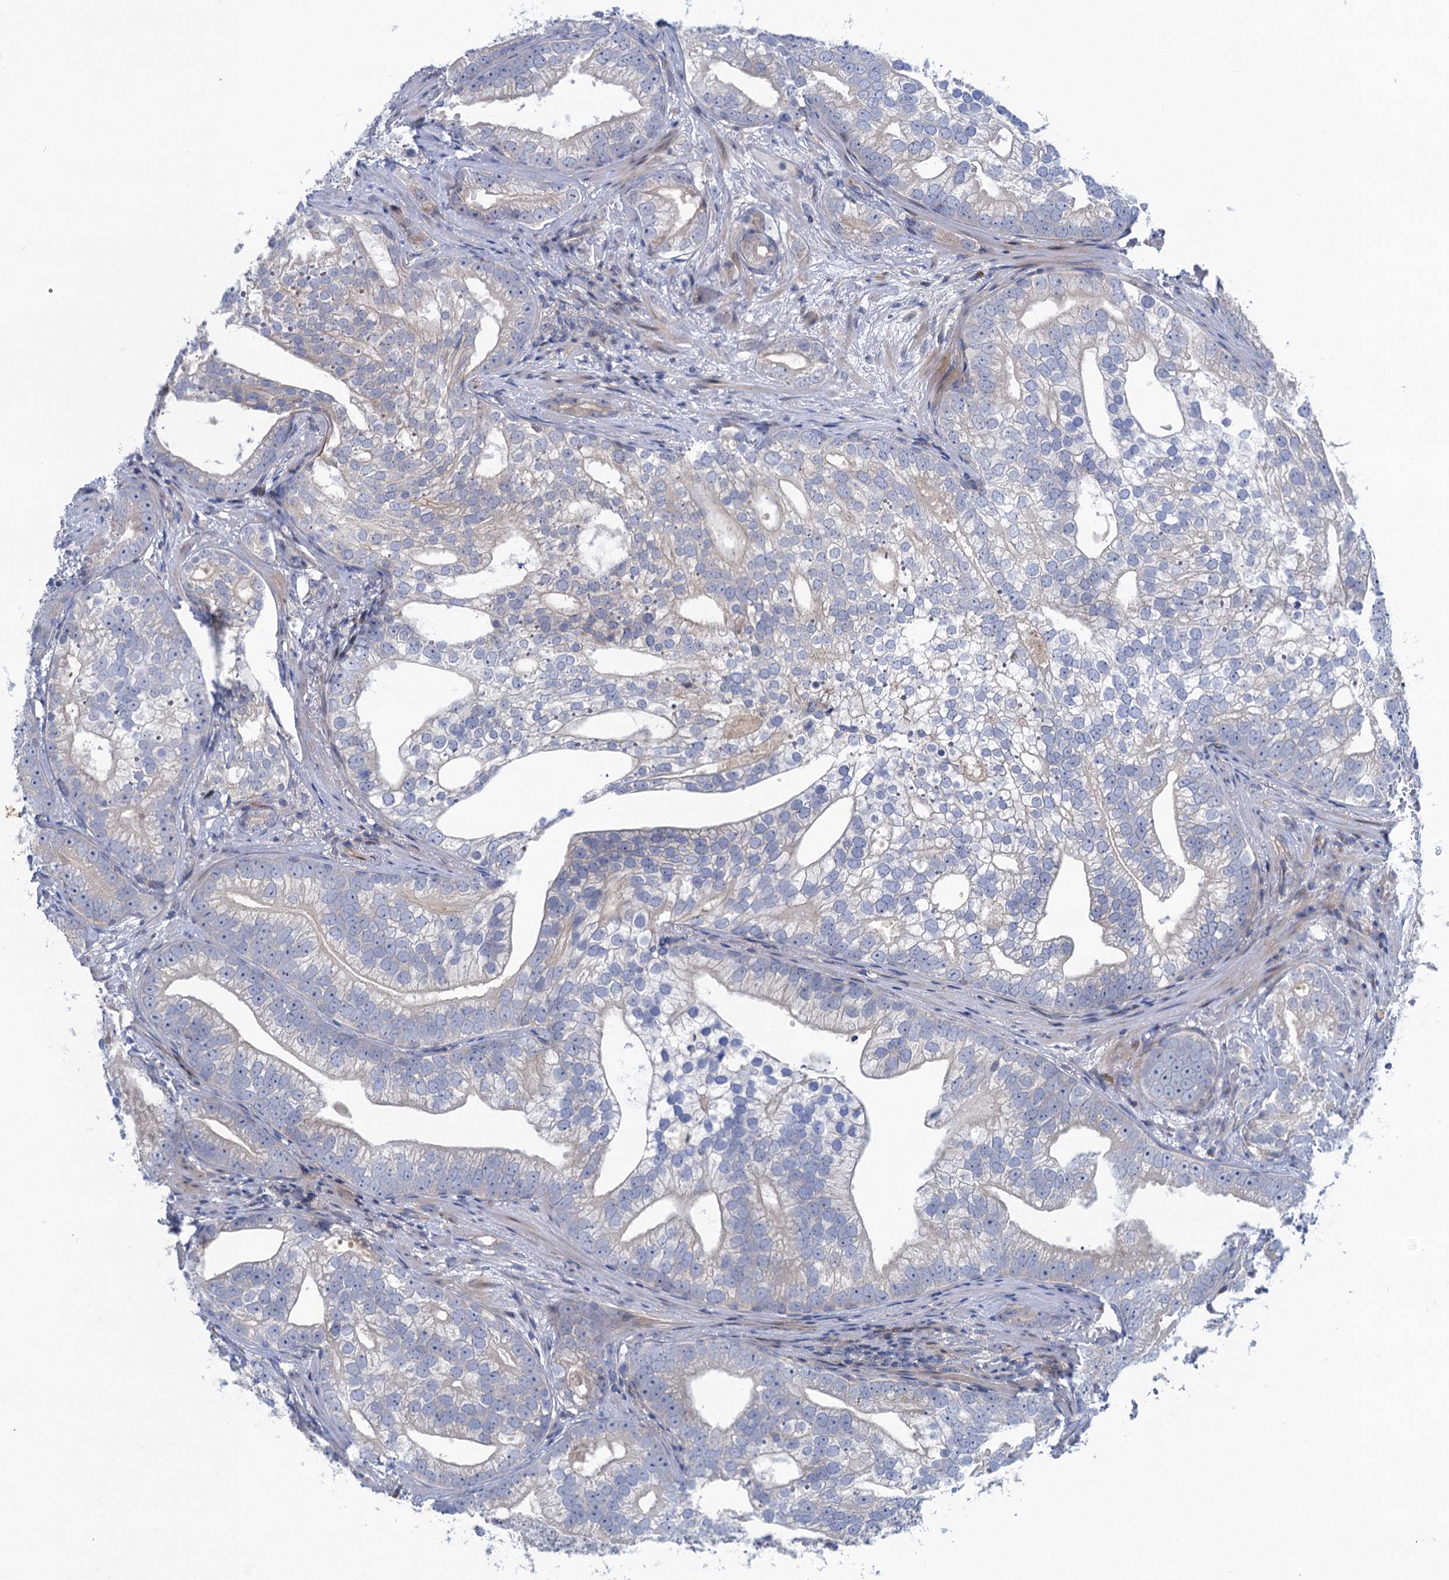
{"staining": {"intensity": "negative", "quantity": "none", "location": "none"}, "tissue": "prostate cancer", "cell_type": "Tumor cells", "image_type": "cancer", "snomed": [{"axis": "morphology", "description": "Adenocarcinoma, High grade"}, {"axis": "topography", "description": "Prostate"}], "caption": "Immunohistochemistry of adenocarcinoma (high-grade) (prostate) demonstrates no expression in tumor cells. (DAB (3,3'-diaminobenzidine) immunohistochemistry (IHC) visualized using brightfield microscopy, high magnification).", "gene": "QPCTL", "patient": {"sex": "male", "age": 75}}